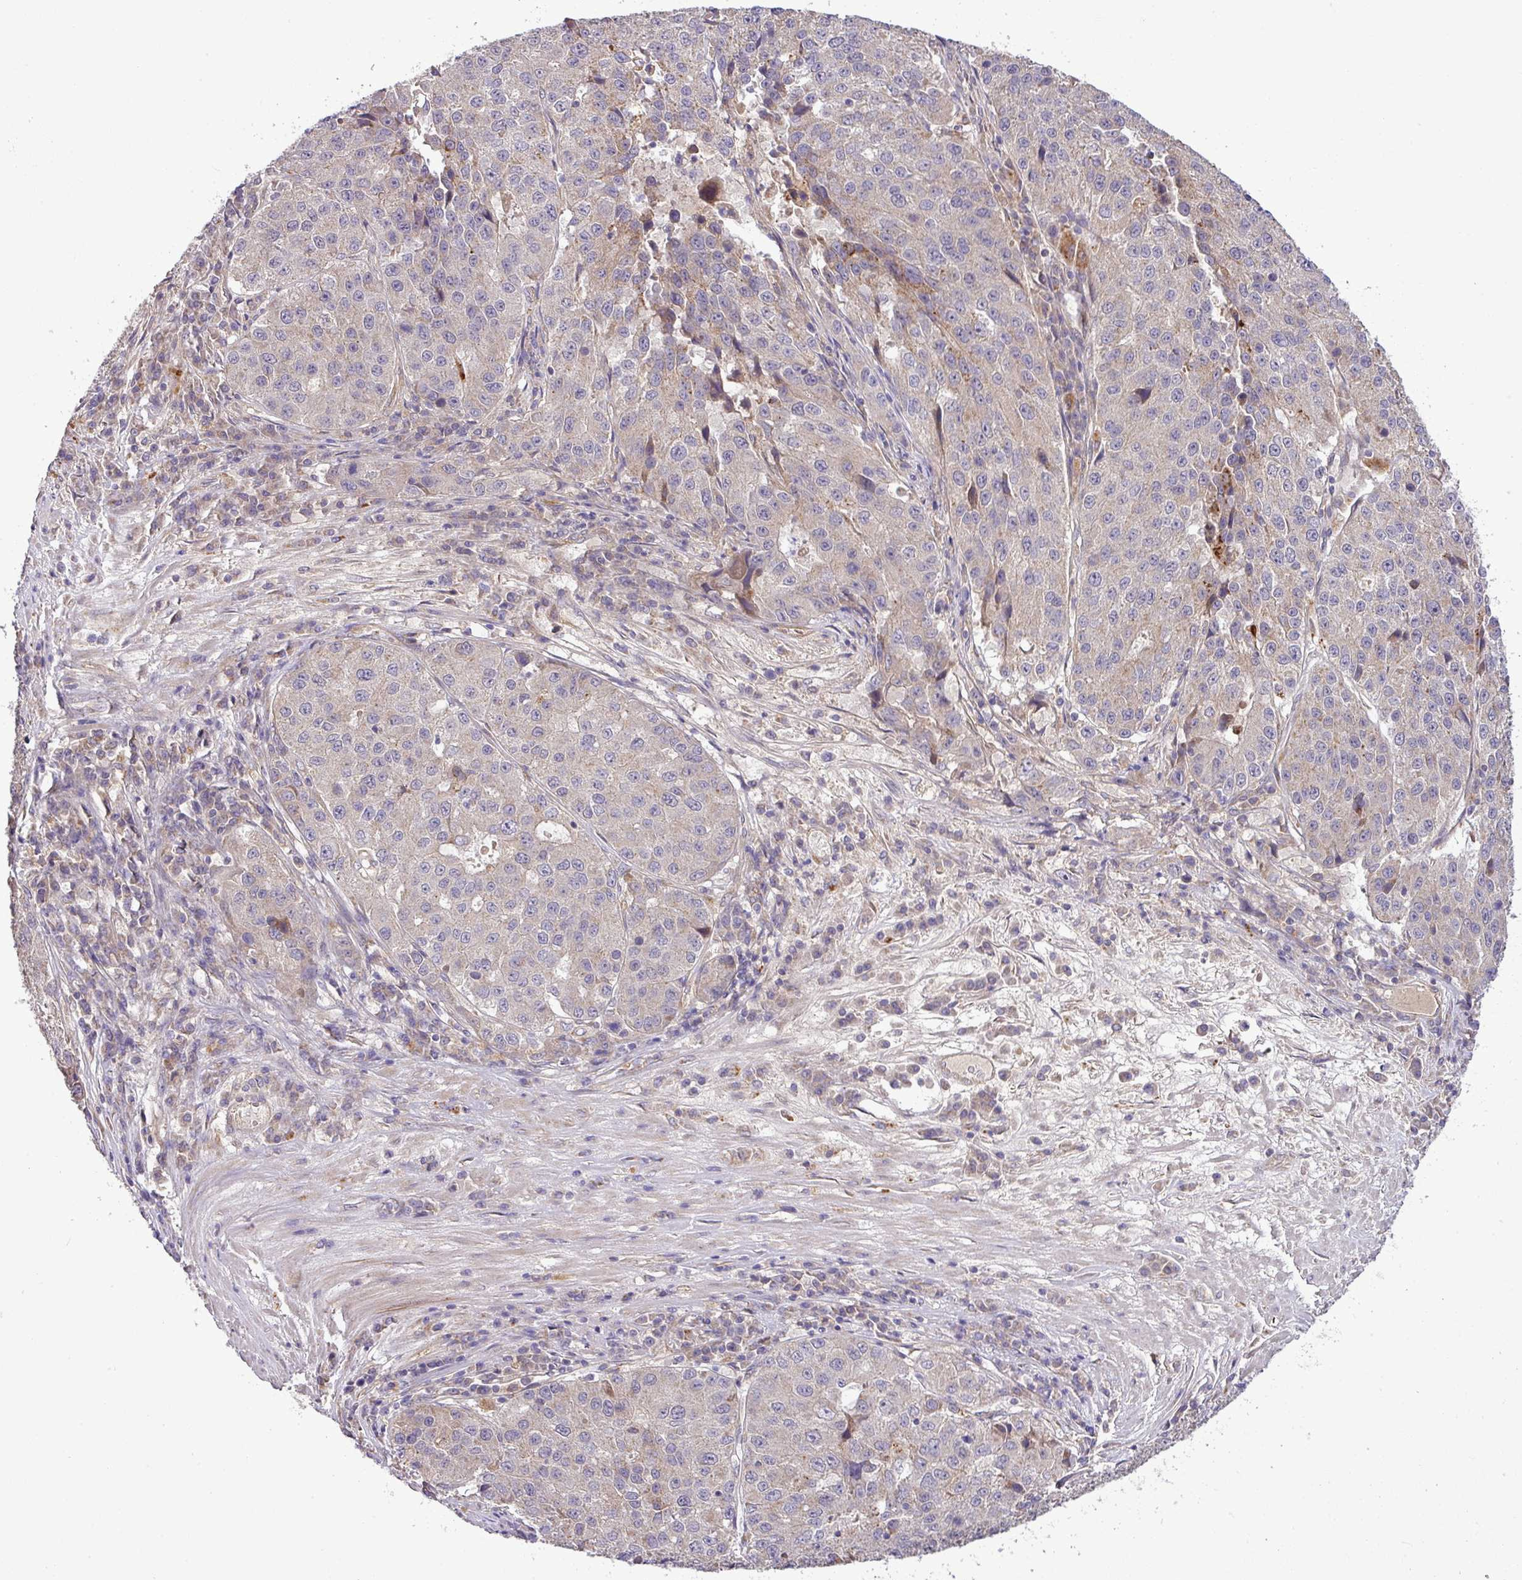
{"staining": {"intensity": "weak", "quantity": "<25%", "location": "cytoplasmic/membranous"}, "tissue": "stomach cancer", "cell_type": "Tumor cells", "image_type": "cancer", "snomed": [{"axis": "morphology", "description": "Adenocarcinoma, NOS"}, {"axis": "topography", "description": "Stomach"}], "caption": "The micrograph reveals no staining of tumor cells in stomach adenocarcinoma. Nuclei are stained in blue.", "gene": "XIAP", "patient": {"sex": "male", "age": 71}}